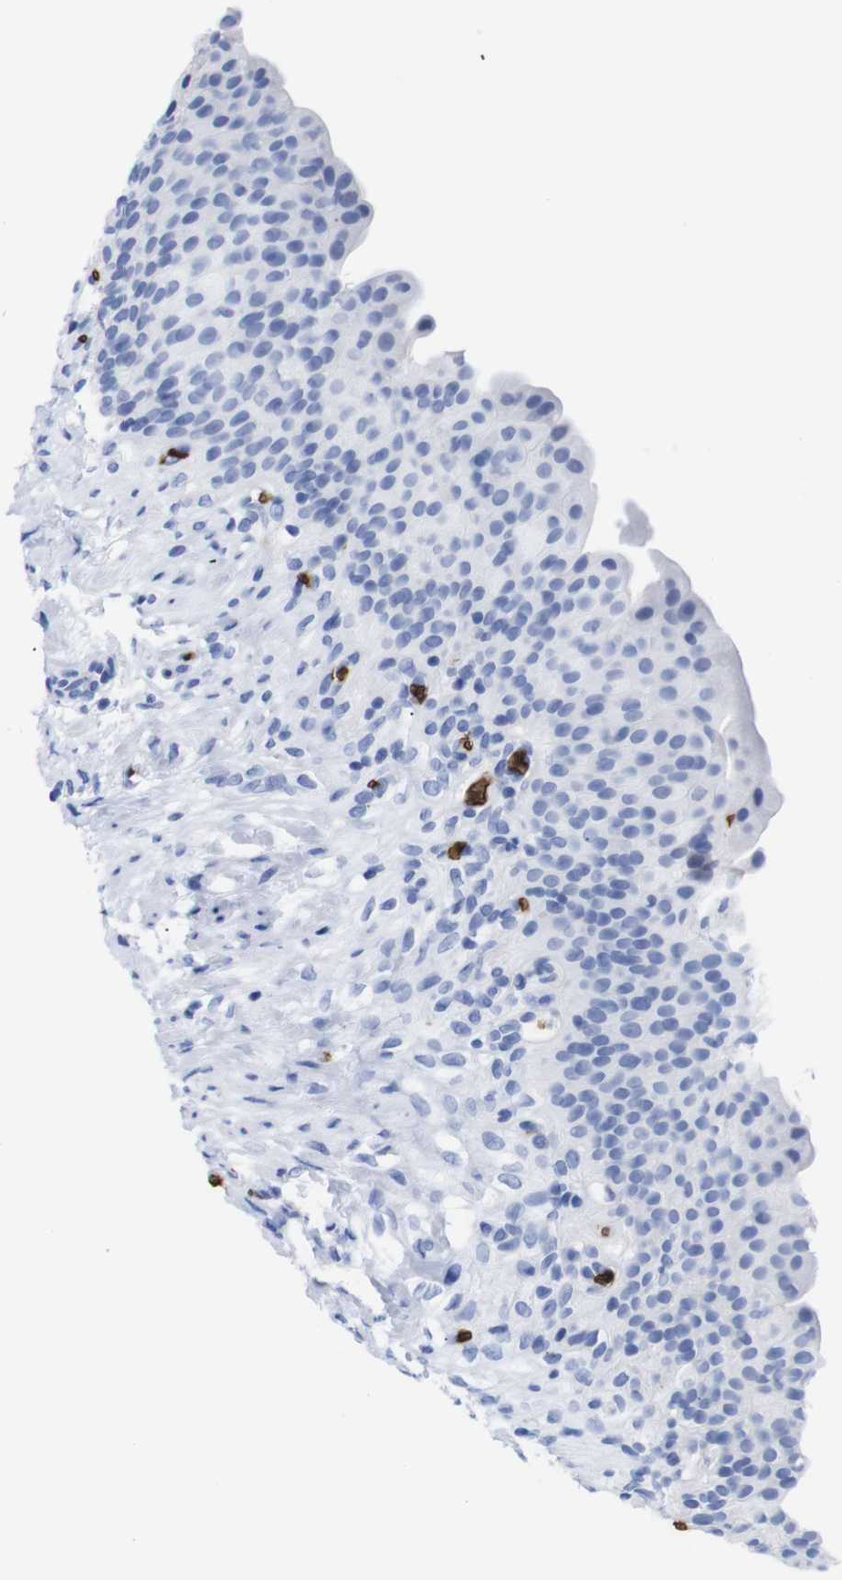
{"staining": {"intensity": "negative", "quantity": "none", "location": "none"}, "tissue": "urinary bladder", "cell_type": "Urothelial cells", "image_type": "normal", "snomed": [{"axis": "morphology", "description": "Normal tissue, NOS"}, {"axis": "topography", "description": "Urinary bladder"}], "caption": "Photomicrograph shows no protein expression in urothelial cells of unremarkable urinary bladder. (Stains: DAB immunohistochemistry with hematoxylin counter stain, Microscopy: brightfield microscopy at high magnification).", "gene": "S1PR2", "patient": {"sex": "female", "age": 79}}